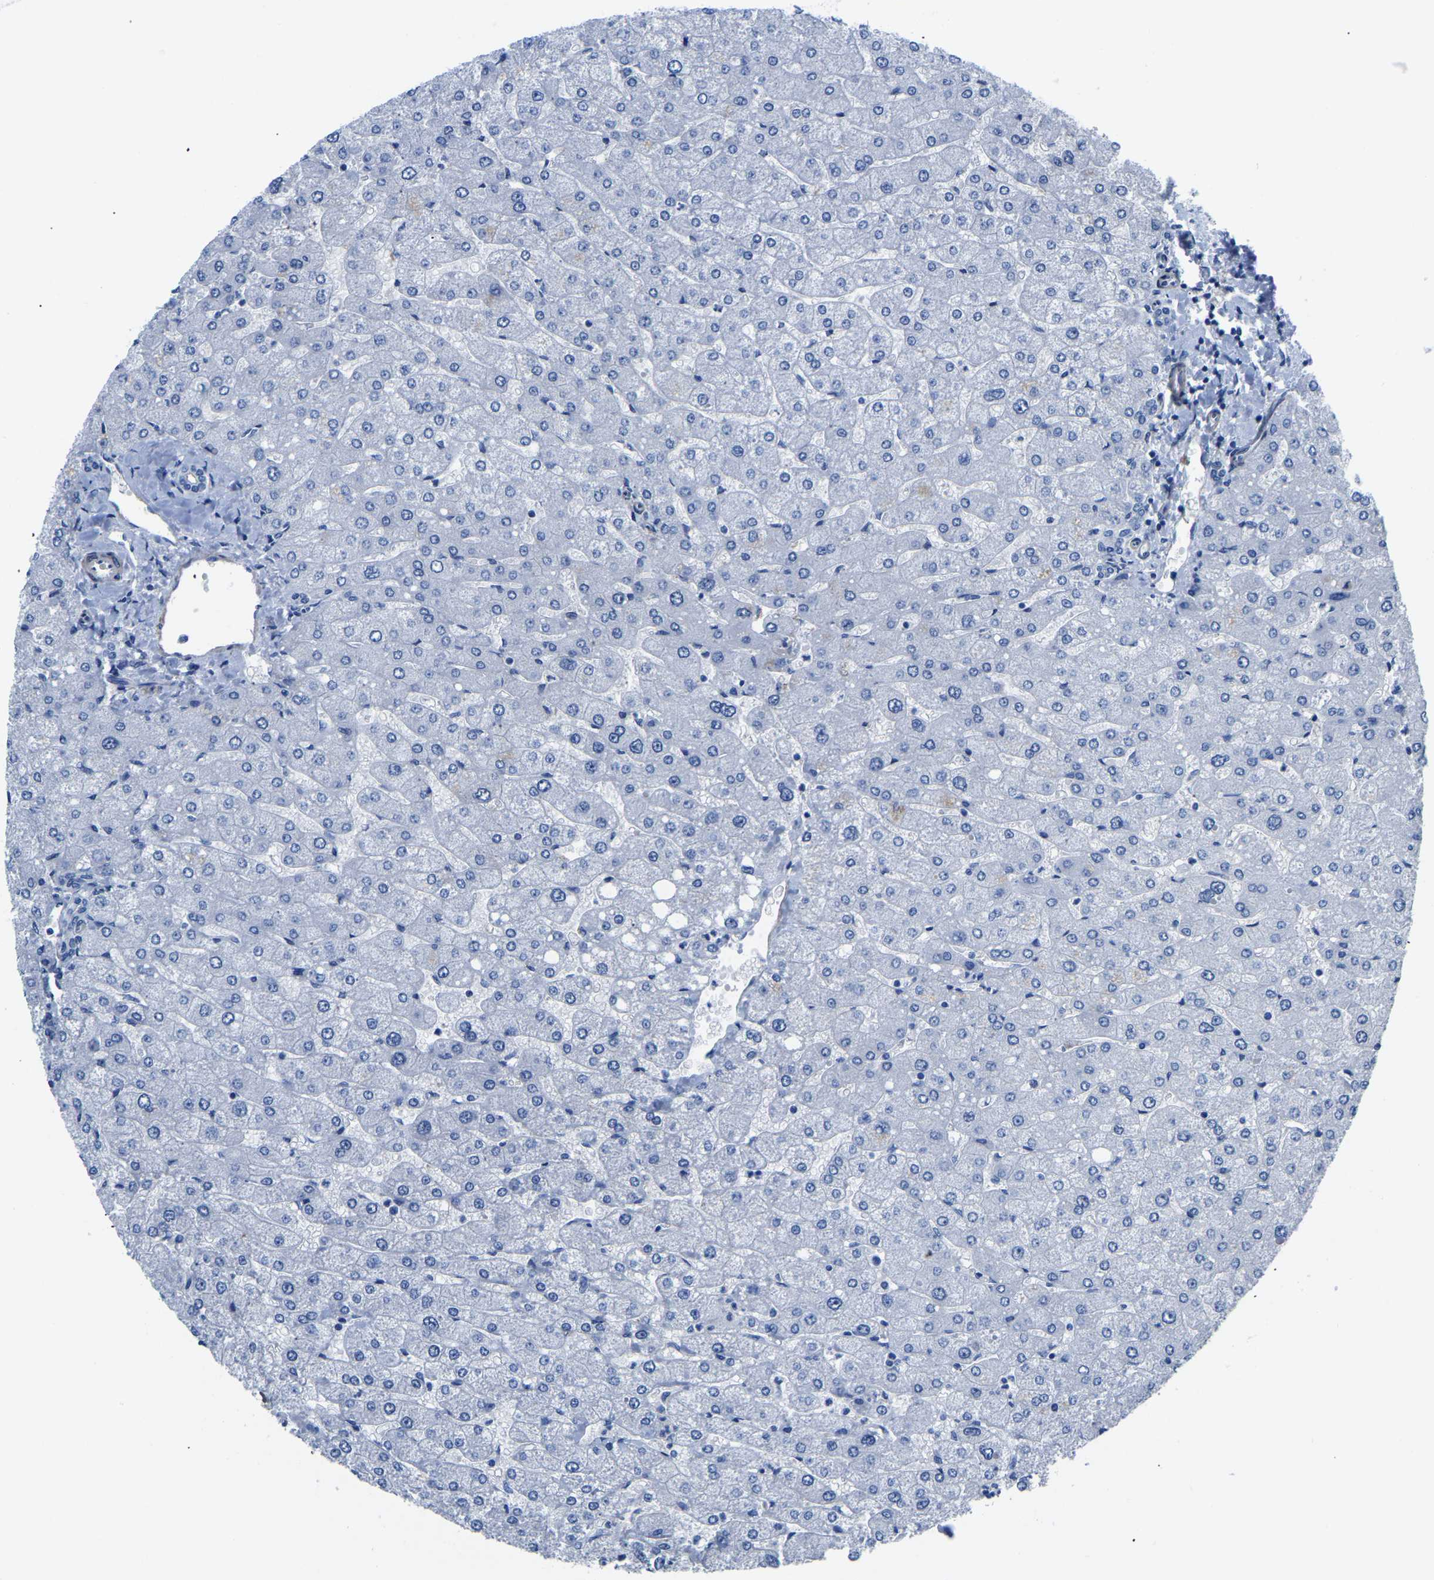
{"staining": {"intensity": "negative", "quantity": "none", "location": "none"}, "tissue": "liver", "cell_type": "Cholangiocytes", "image_type": "normal", "snomed": [{"axis": "morphology", "description": "Normal tissue, NOS"}, {"axis": "topography", "description": "Liver"}], "caption": "Human liver stained for a protein using immunohistochemistry (IHC) reveals no staining in cholangiocytes.", "gene": "UPK3A", "patient": {"sex": "male", "age": 55}}